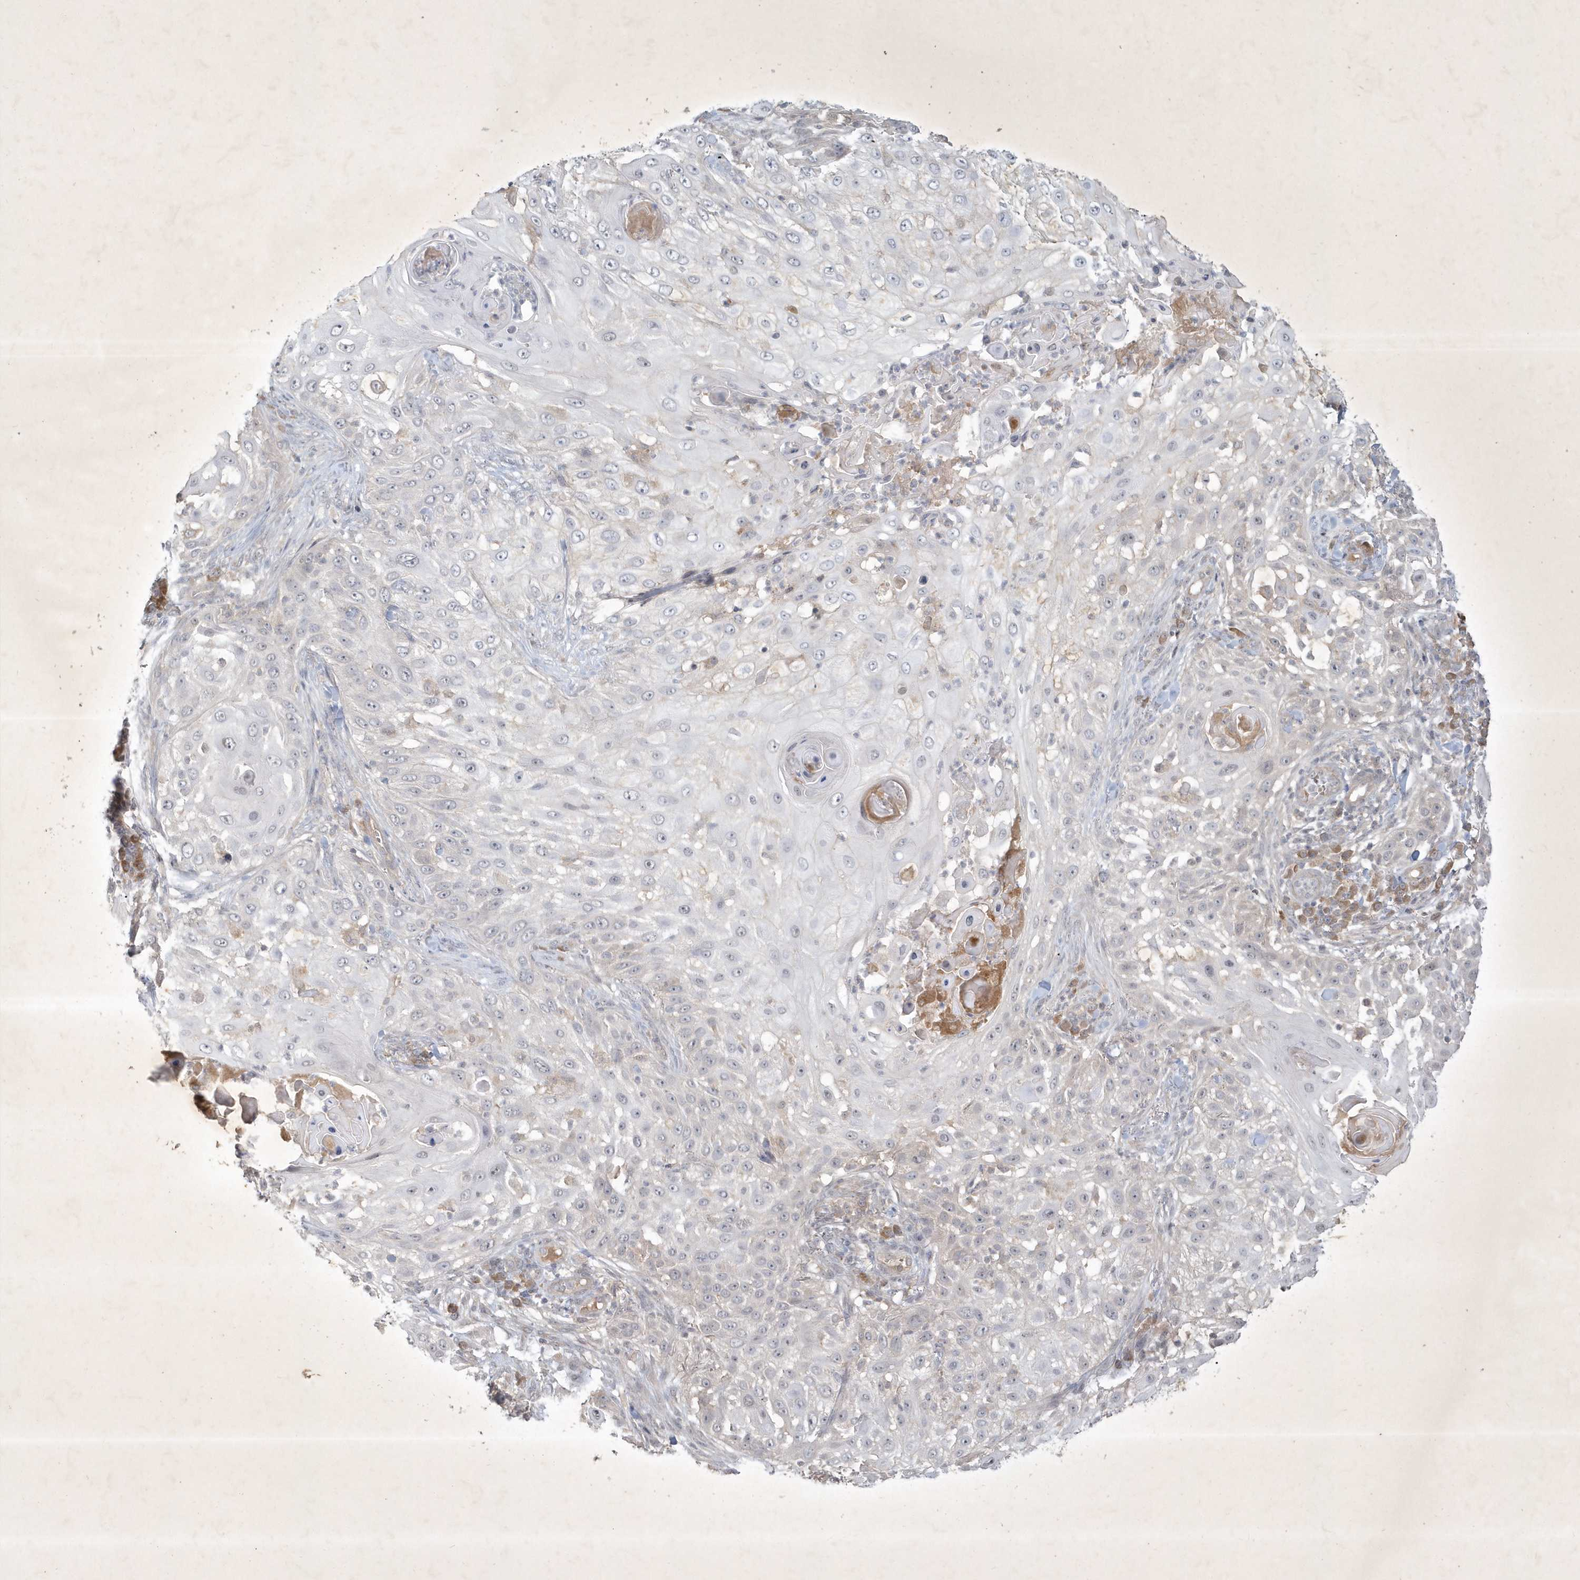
{"staining": {"intensity": "negative", "quantity": "none", "location": "none"}, "tissue": "skin cancer", "cell_type": "Tumor cells", "image_type": "cancer", "snomed": [{"axis": "morphology", "description": "Squamous cell carcinoma, NOS"}, {"axis": "topography", "description": "Skin"}], "caption": "This histopathology image is of skin squamous cell carcinoma stained with immunohistochemistry to label a protein in brown with the nuclei are counter-stained blue. There is no staining in tumor cells.", "gene": "BOD1", "patient": {"sex": "female", "age": 44}}